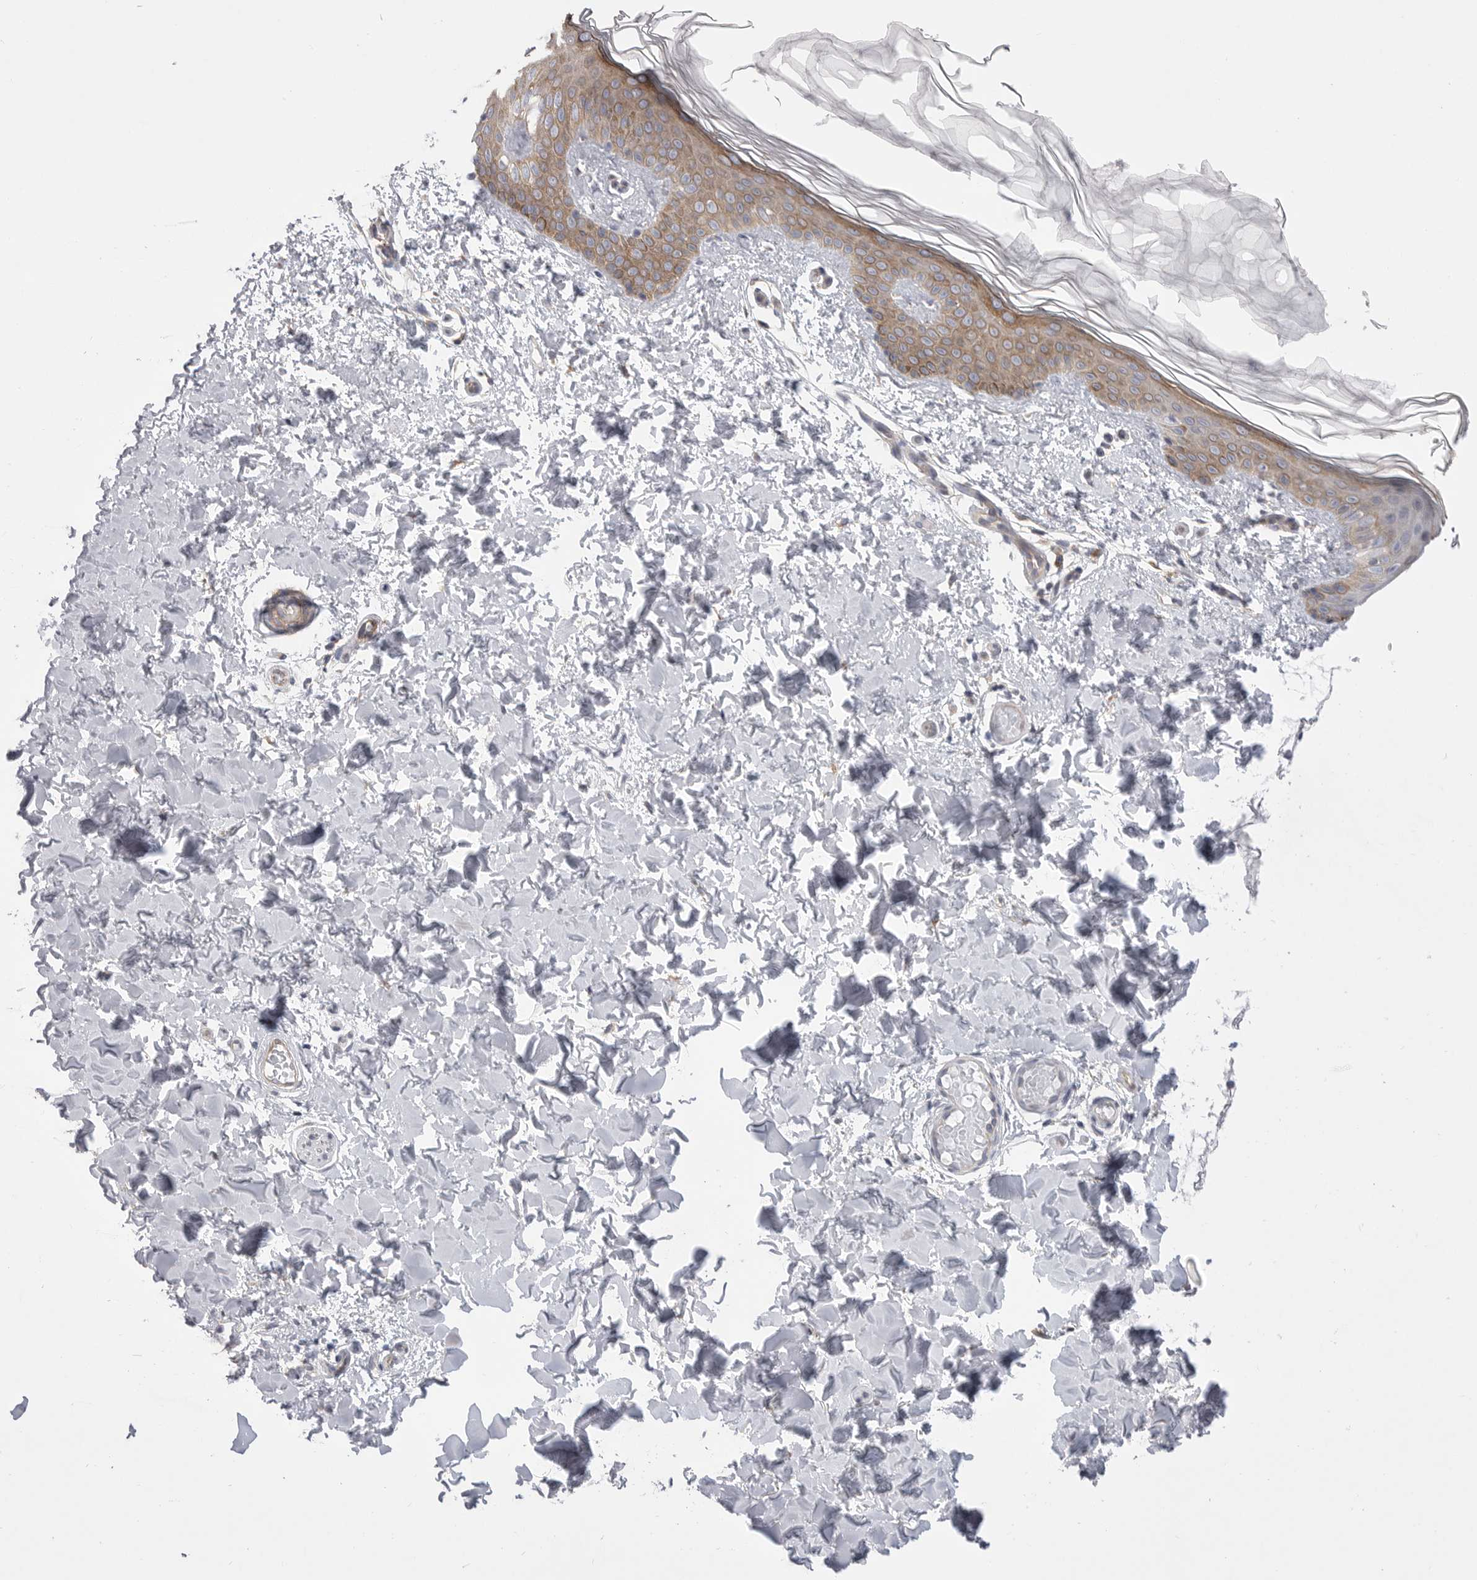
{"staining": {"intensity": "negative", "quantity": "none", "location": "none"}, "tissue": "skin", "cell_type": "Fibroblasts", "image_type": "normal", "snomed": [{"axis": "morphology", "description": "Normal tissue, NOS"}, {"axis": "morphology", "description": "Neoplasm, benign, NOS"}, {"axis": "topography", "description": "Skin"}, {"axis": "topography", "description": "Soft tissue"}], "caption": "Immunohistochemistry (IHC) micrograph of normal skin: skin stained with DAB (3,3'-diaminobenzidine) exhibits no significant protein positivity in fibroblasts. (Brightfield microscopy of DAB IHC at high magnification).", "gene": "FBXO43", "patient": {"sex": "male", "age": 26}}